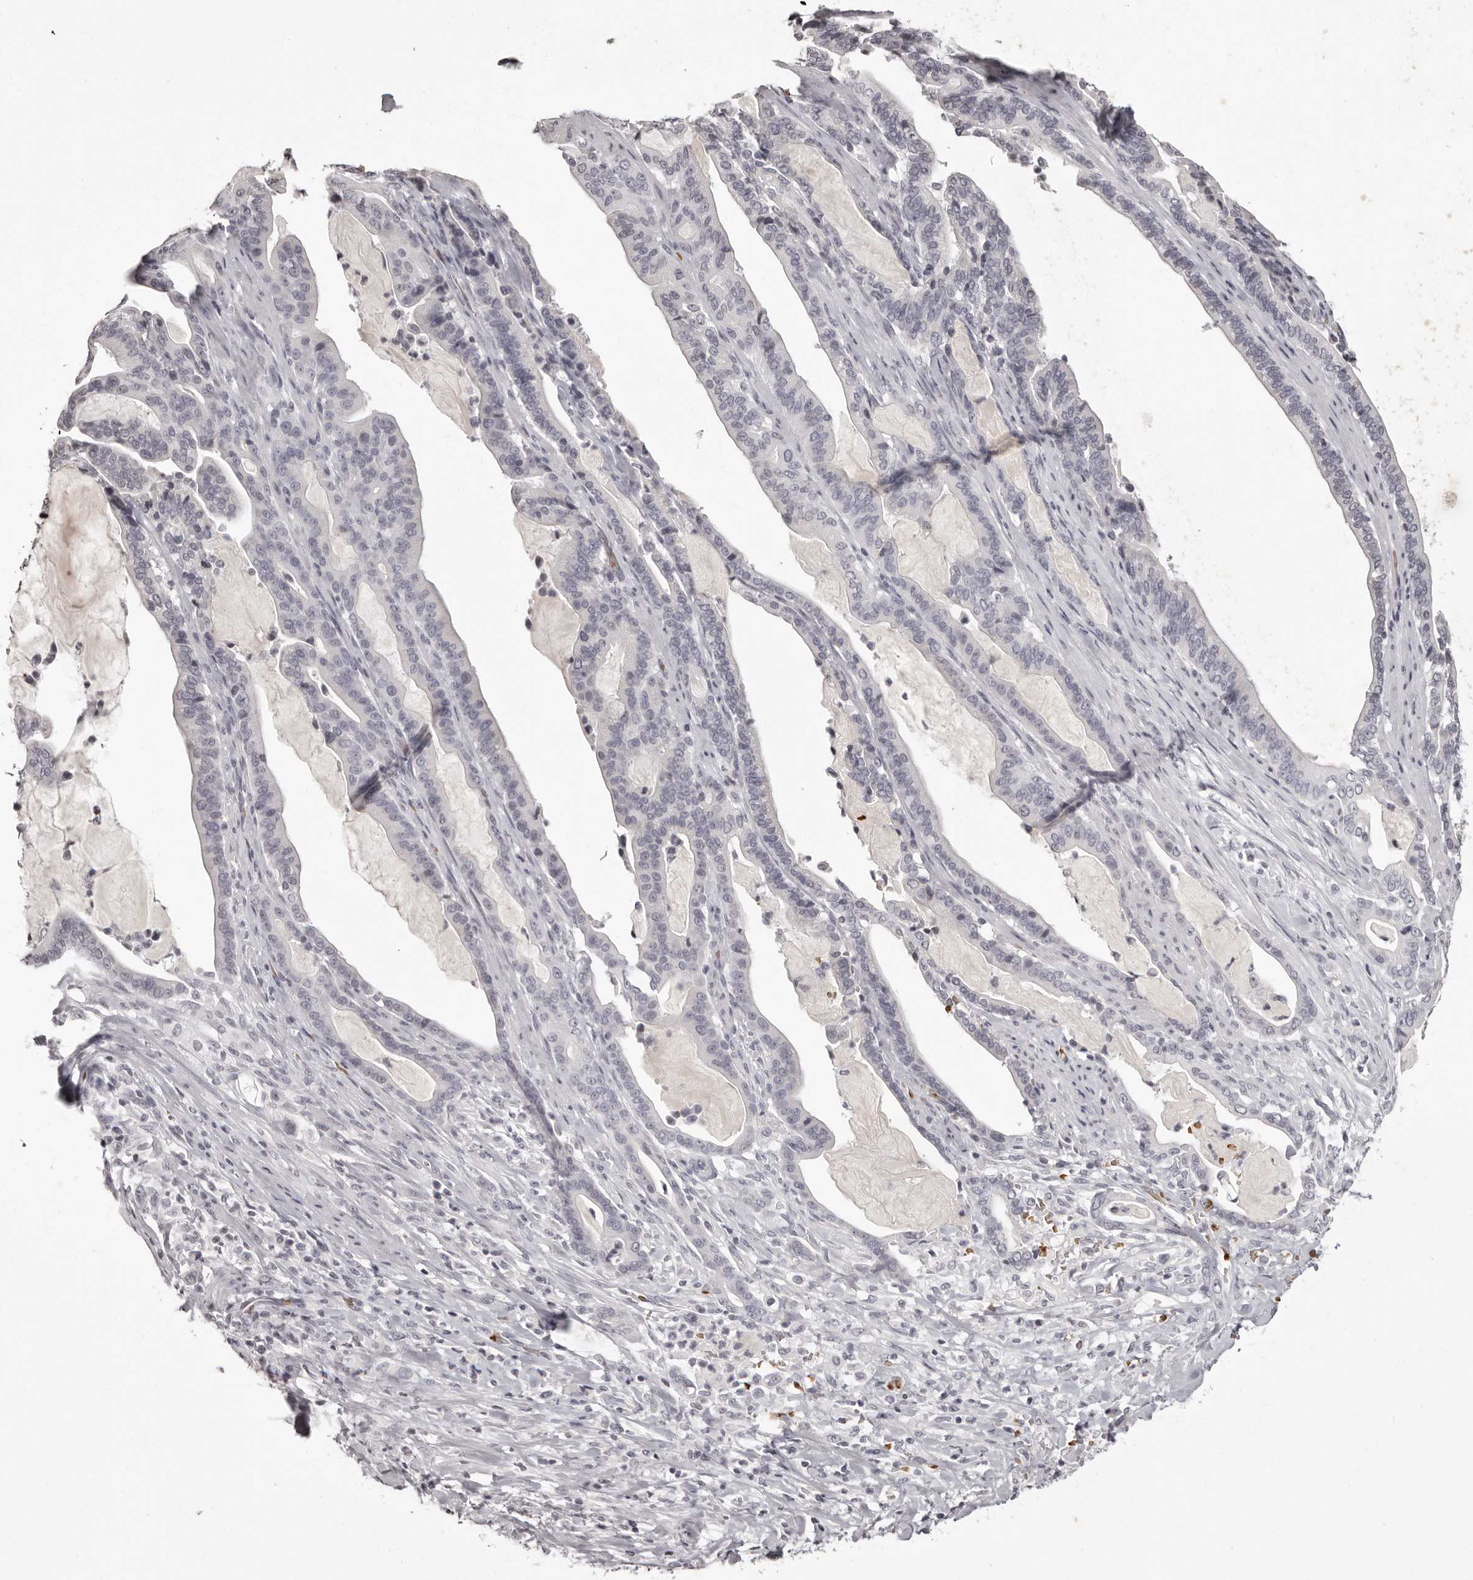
{"staining": {"intensity": "negative", "quantity": "none", "location": "none"}, "tissue": "pancreatic cancer", "cell_type": "Tumor cells", "image_type": "cancer", "snomed": [{"axis": "morphology", "description": "Adenocarcinoma, NOS"}, {"axis": "topography", "description": "Pancreas"}], "caption": "Immunohistochemistry micrograph of human pancreatic cancer (adenocarcinoma) stained for a protein (brown), which exhibits no staining in tumor cells.", "gene": "C8orf74", "patient": {"sex": "male", "age": 63}}